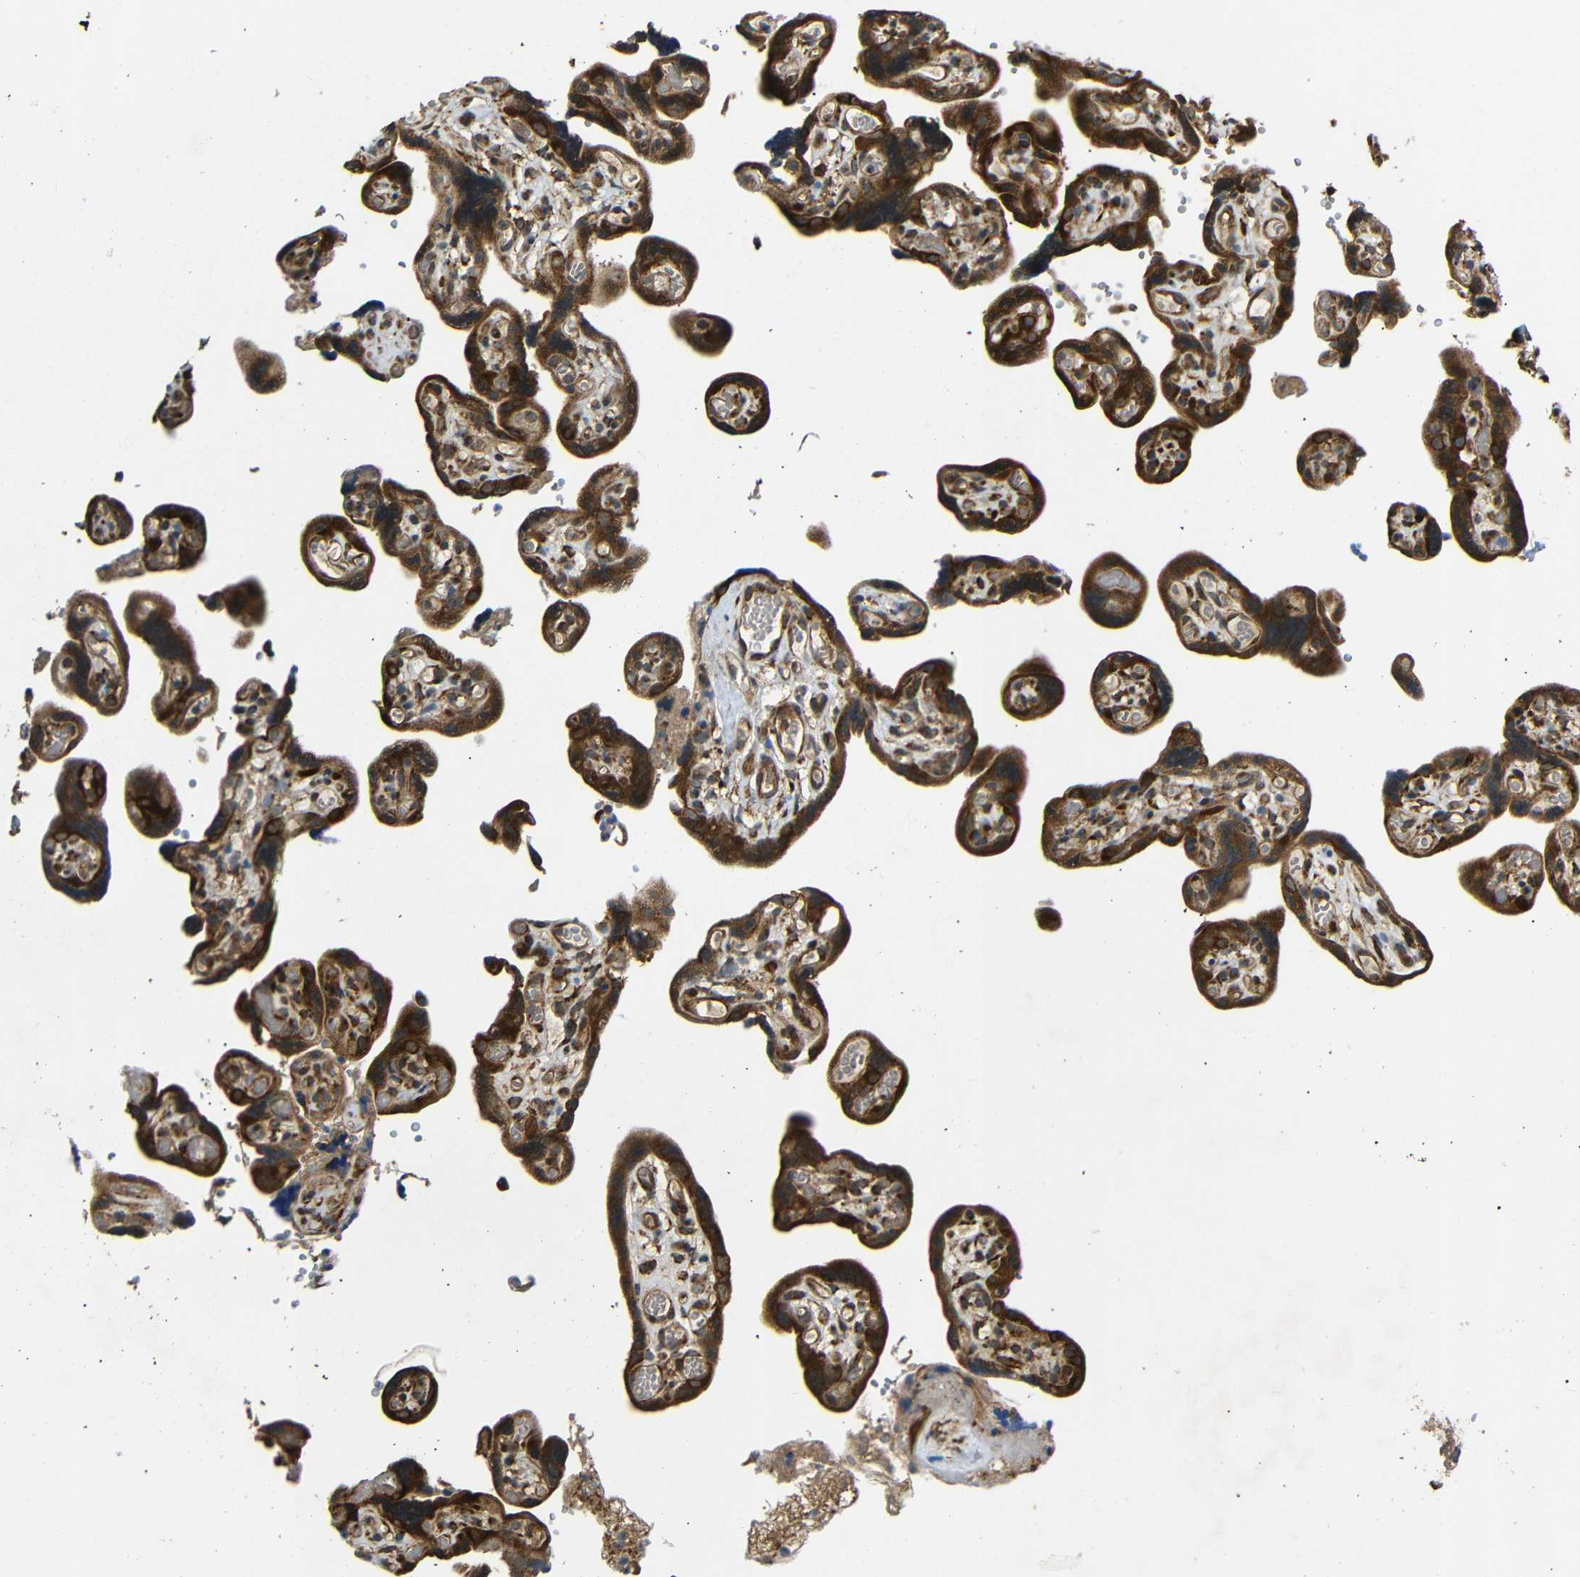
{"staining": {"intensity": "strong", "quantity": ">75%", "location": "cytoplasmic/membranous"}, "tissue": "placenta", "cell_type": "Decidual cells", "image_type": "normal", "snomed": [{"axis": "morphology", "description": "Normal tissue, NOS"}, {"axis": "topography", "description": "Placenta"}], "caption": "This micrograph exhibits unremarkable placenta stained with IHC to label a protein in brown. The cytoplasmic/membranous of decidual cells show strong positivity for the protein. Nuclei are counter-stained blue.", "gene": "KANK4", "patient": {"sex": "female", "age": 30}}